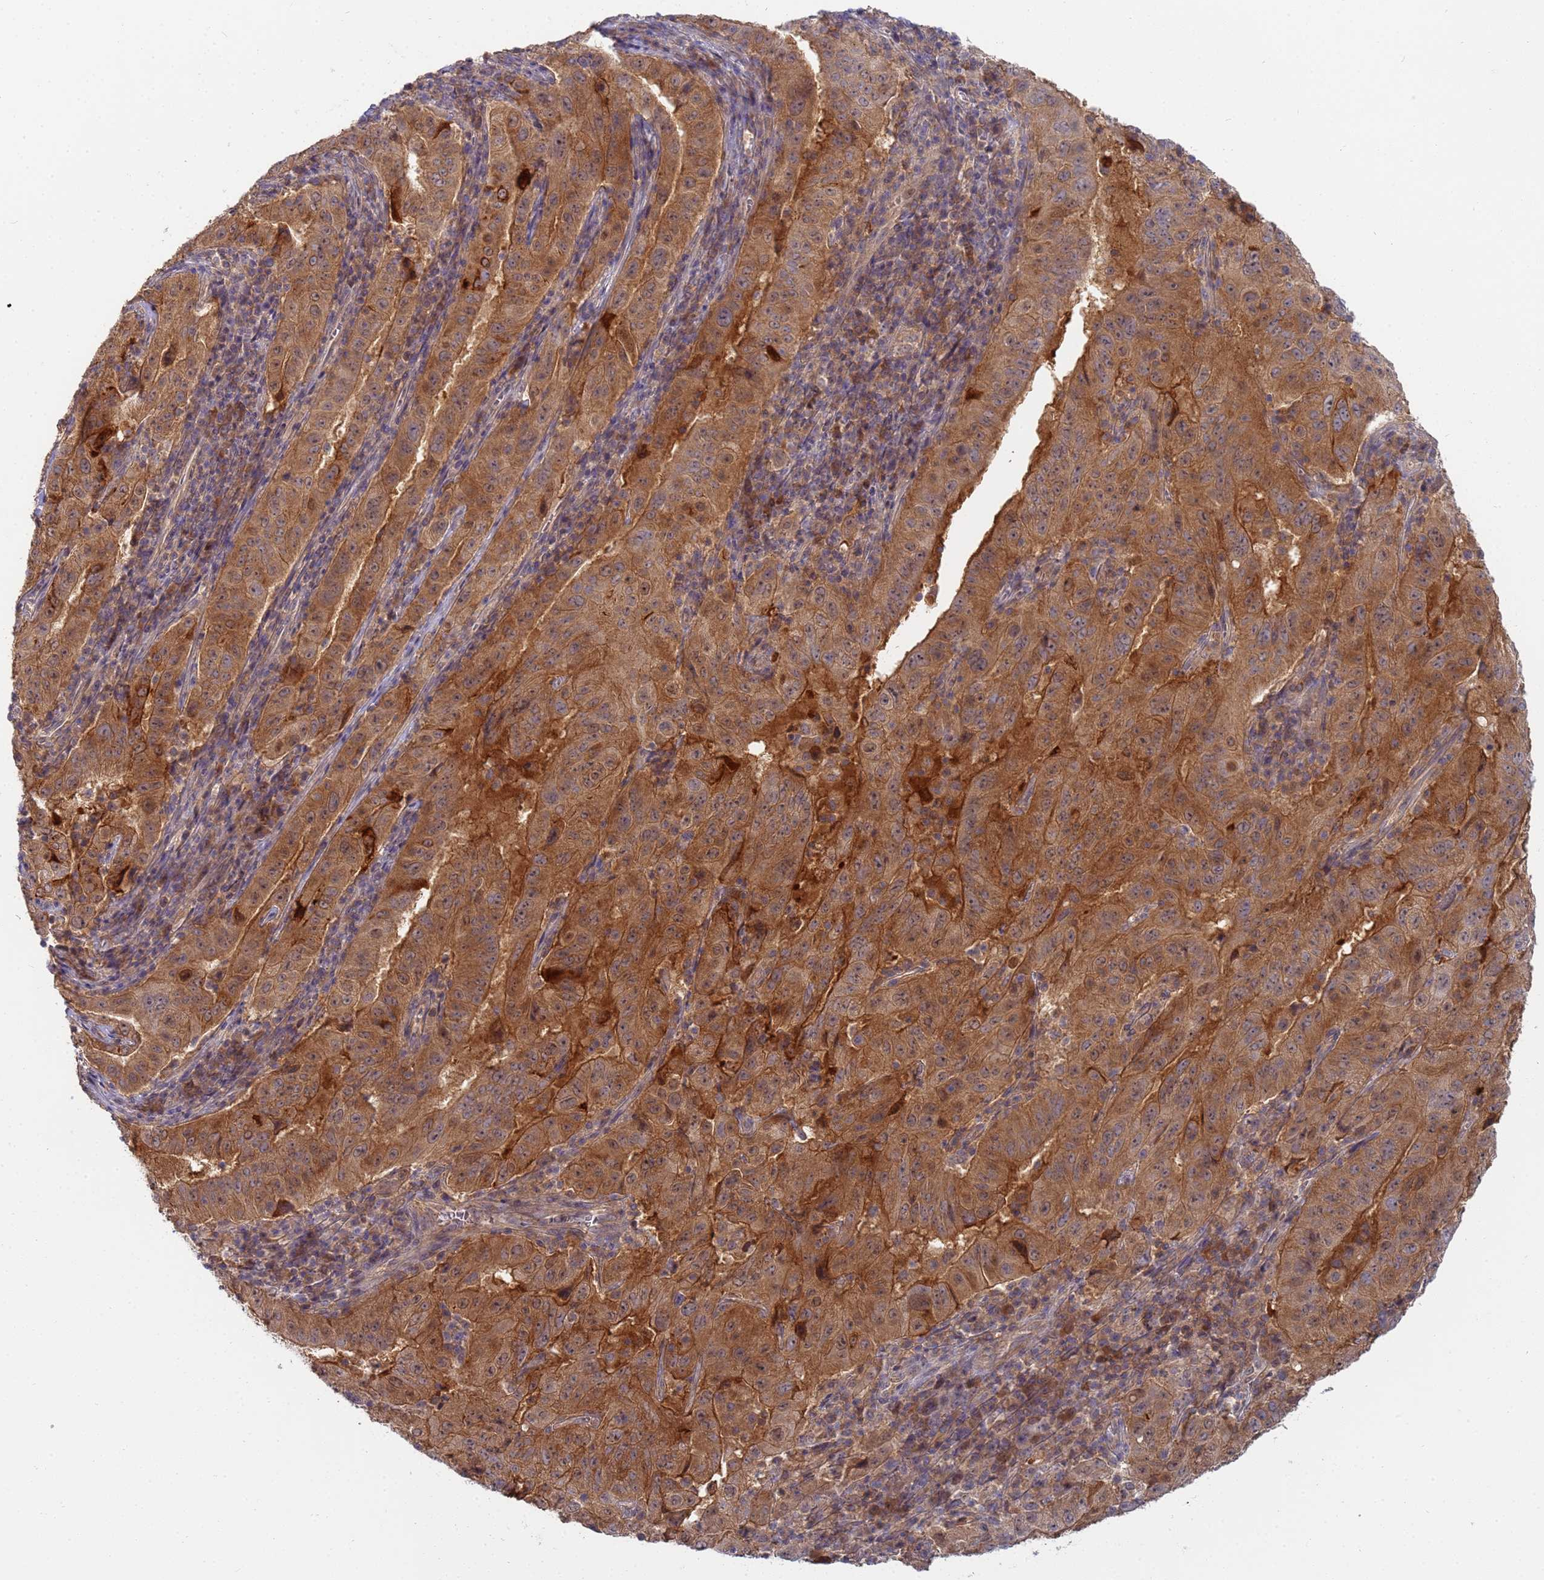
{"staining": {"intensity": "moderate", "quantity": ">75%", "location": "cytoplasmic/membranous"}, "tissue": "pancreatic cancer", "cell_type": "Tumor cells", "image_type": "cancer", "snomed": [{"axis": "morphology", "description": "Adenocarcinoma, NOS"}, {"axis": "topography", "description": "Pancreas"}], "caption": "The immunohistochemical stain labels moderate cytoplasmic/membranous positivity in tumor cells of pancreatic cancer (adenocarcinoma) tissue.", "gene": "SHARPIN", "patient": {"sex": "male", "age": 63}}